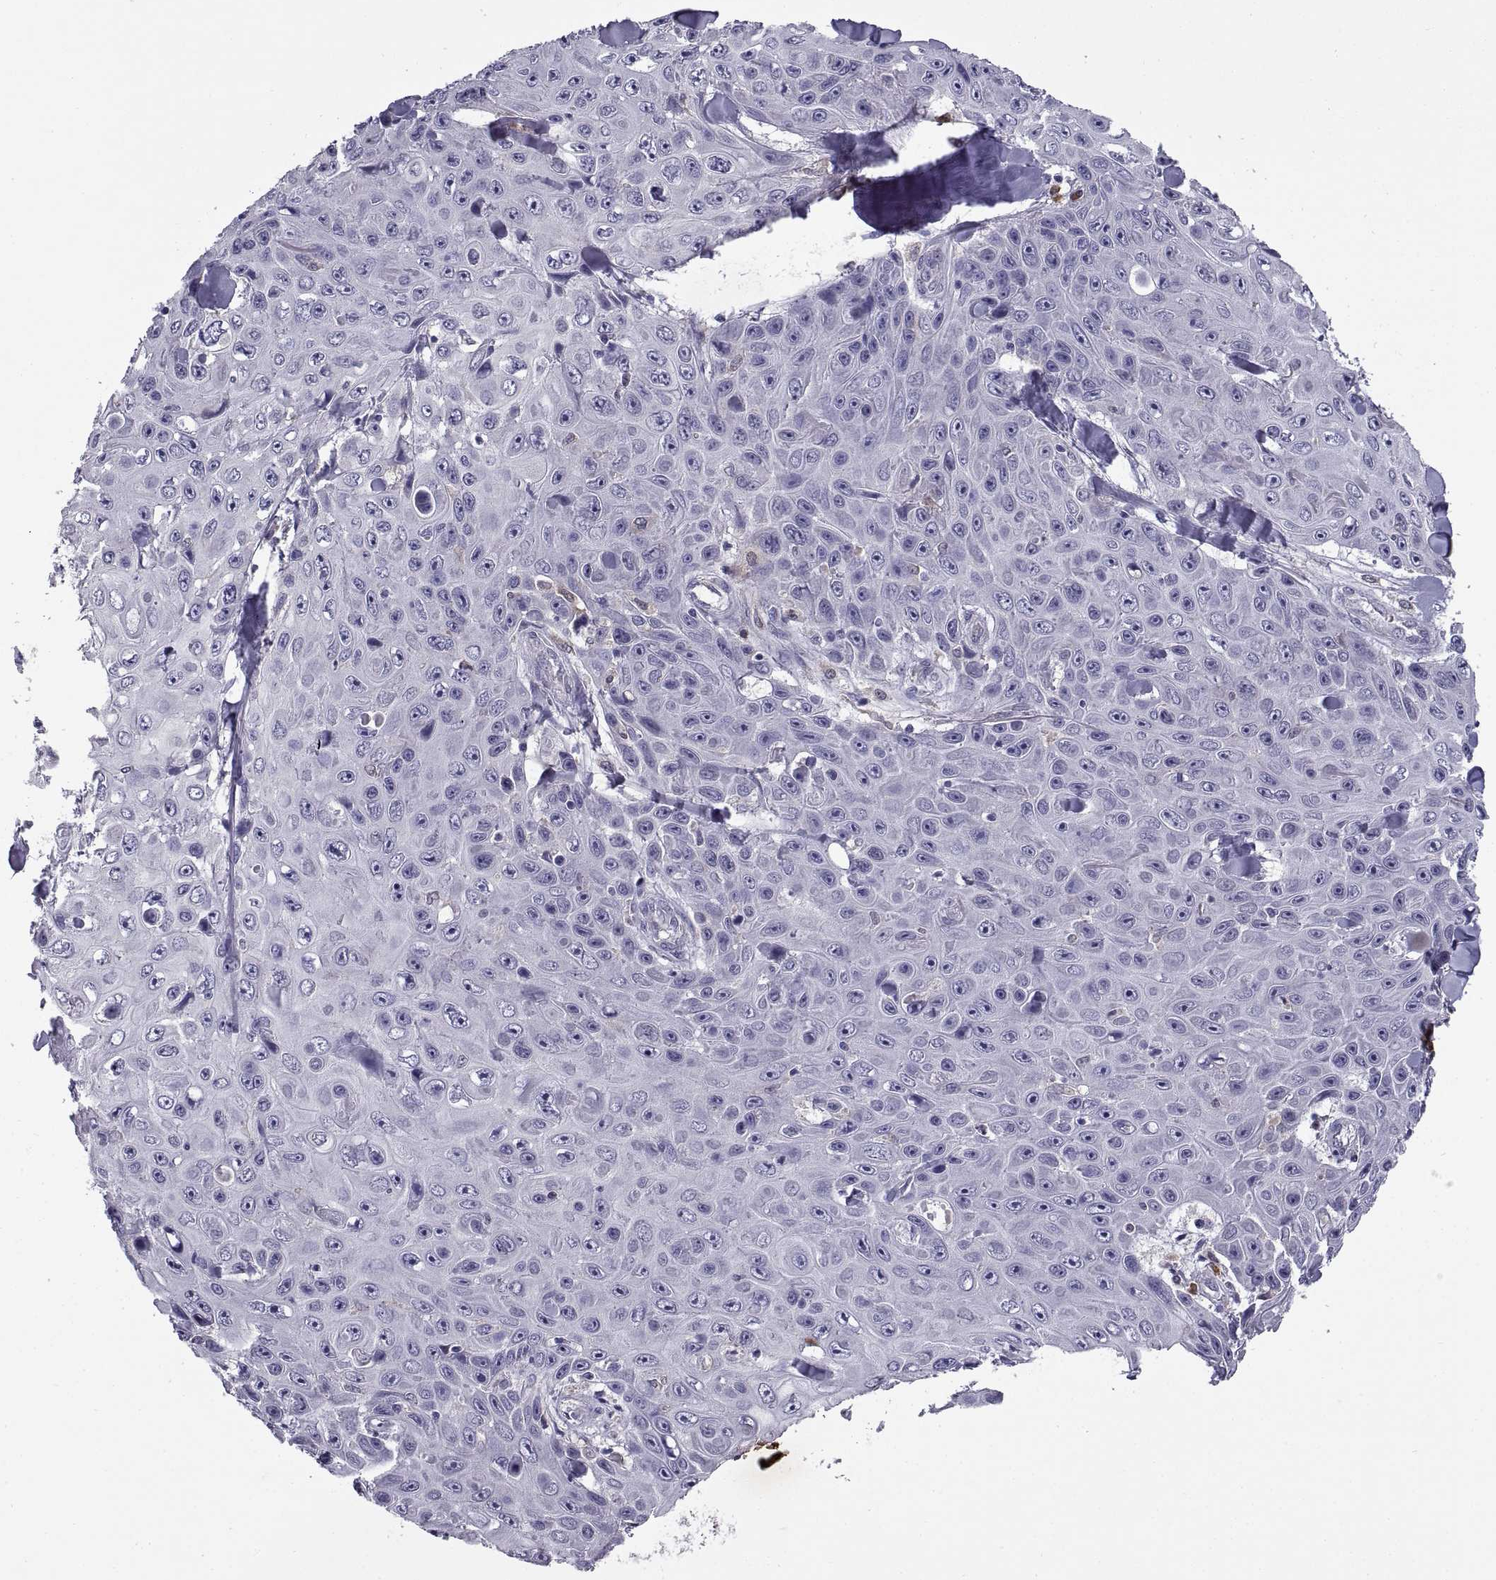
{"staining": {"intensity": "negative", "quantity": "none", "location": "none"}, "tissue": "skin cancer", "cell_type": "Tumor cells", "image_type": "cancer", "snomed": [{"axis": "morphology", "description": "Squamous cell carcinoma, NOS"}, {"axis": "topography", "description": "Skin"}], "caption": "Tumor cells show no significant protein expression in skin cancer. The staining is performed using DAB (3,3'-diaminobenzidine) brown chromogen with nuclei counter-stained in using hematoxylin.", "gene": "DOK3", "patient": {"sex": "male", "age": 82}}